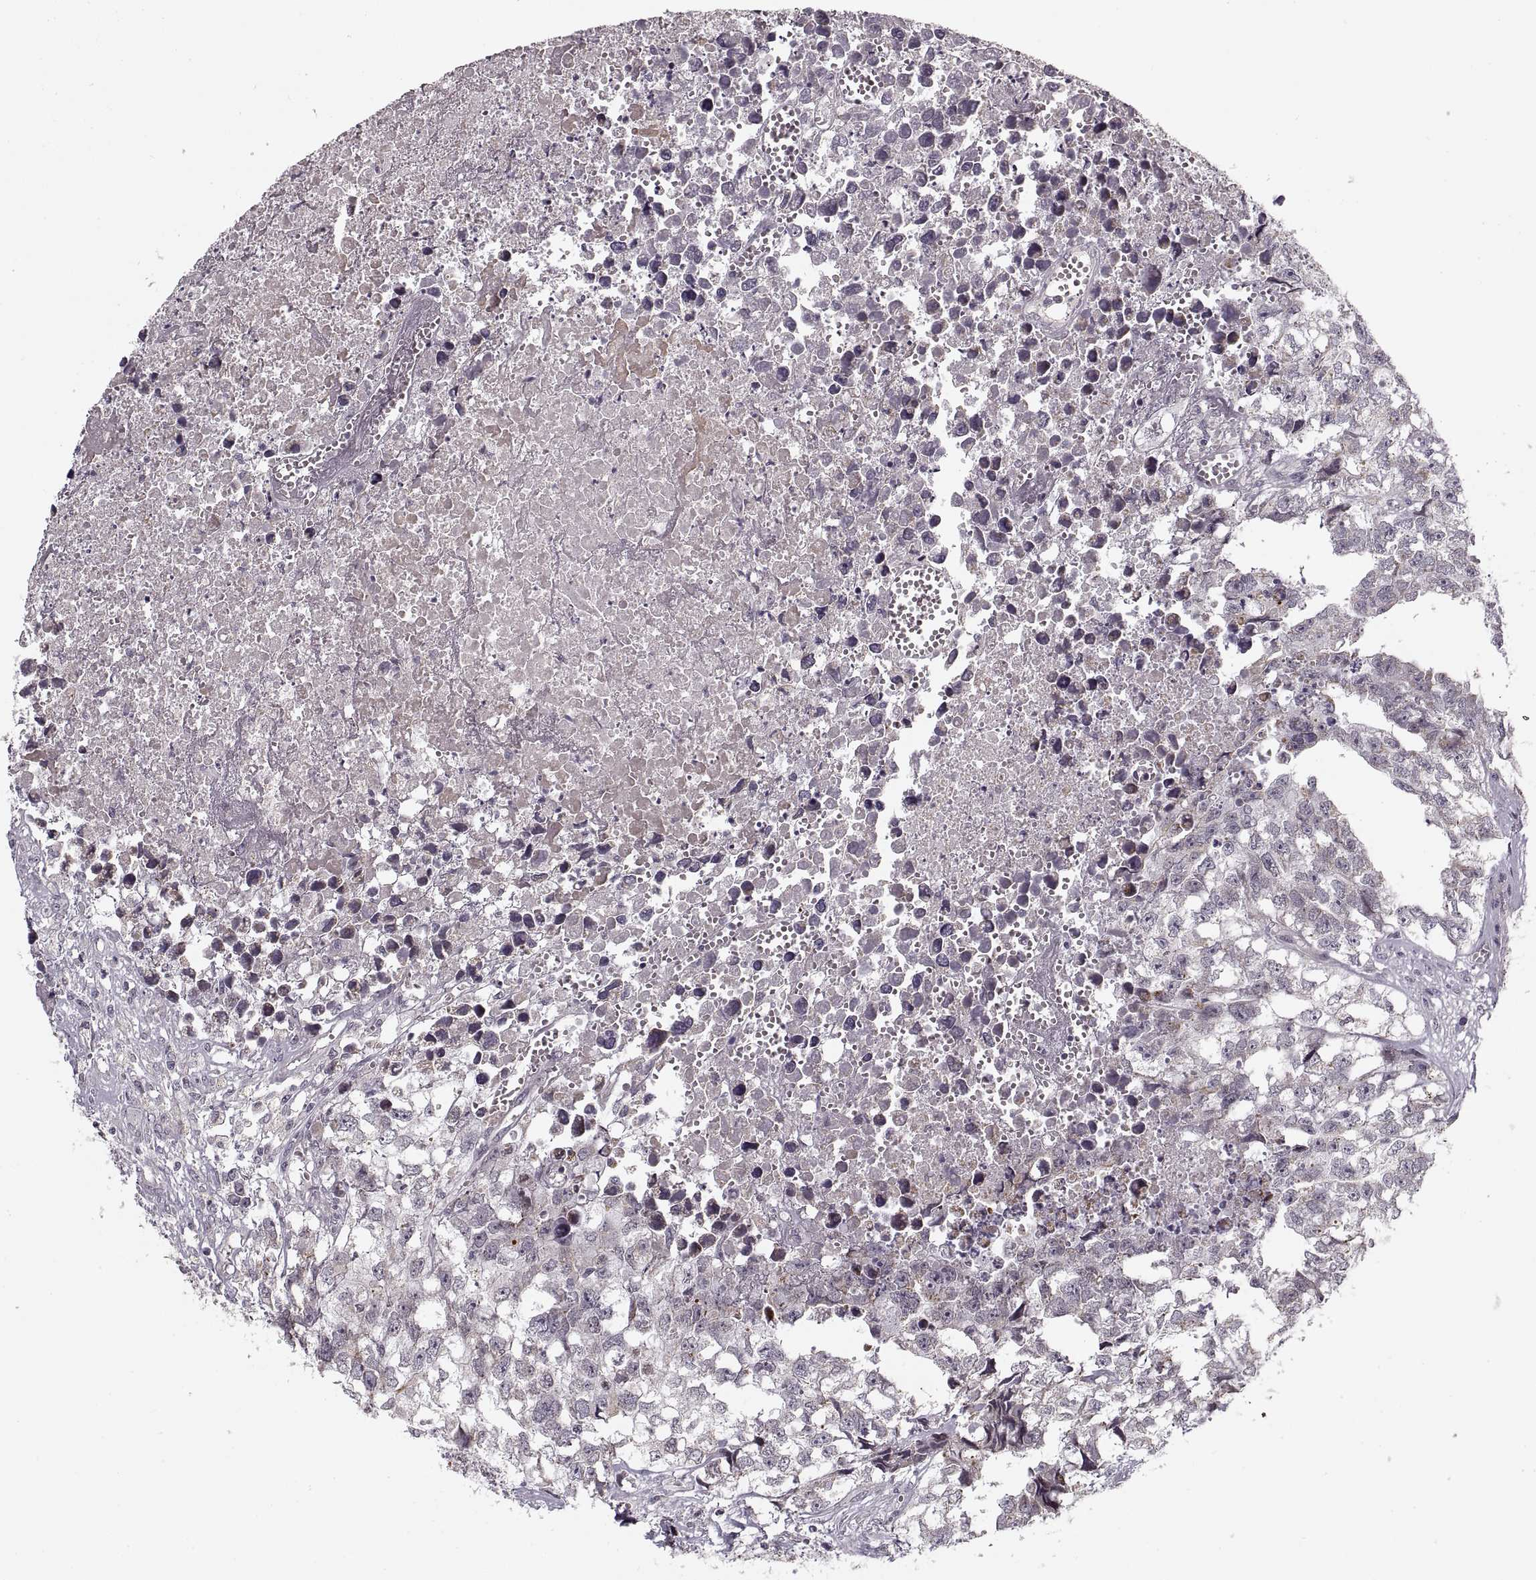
{"staining": {"intensity": "negative", "quantity": "none", "location": "none"}, "tissue": "testis cancer", "cell_type": "Tumor cells", "image_type": "cancer", "snomed": [{"axis": "morphology", "description": "Carcinoma, Embryonal, NOS"}, {"axis": "morphology", "description": "Teratoma, malignant, NOS"}, {"axis": "topography", "description": "Testis"}], "caption": "A high-resolution image shows immunohistochemistry (IHC) staining of testis cancer, which displays no significant staining in tumor cells.", "gene": "ASIC3", "patient": {"sex": "male", "age": 44}}